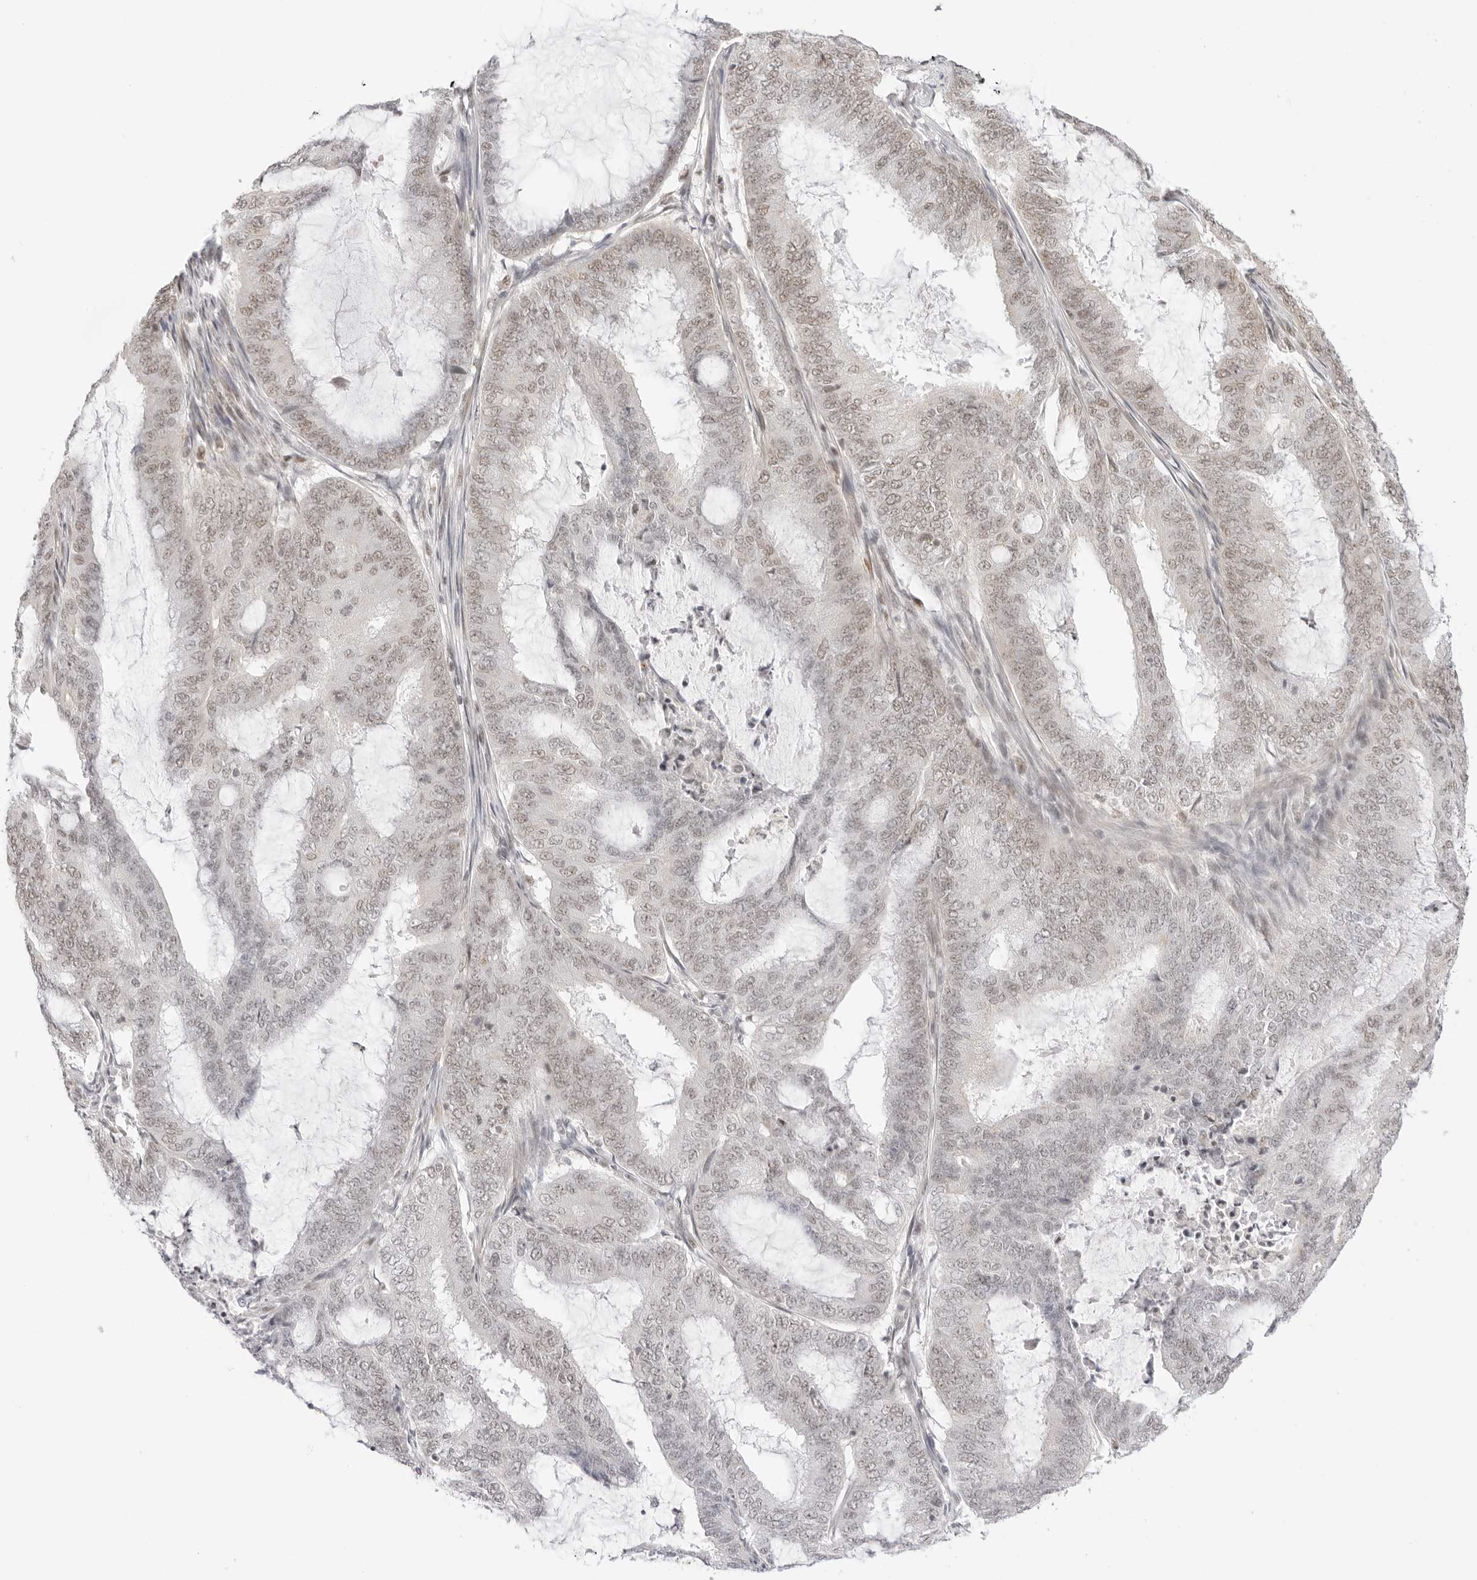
{"staining": {"intensity": "weak", "quantity": "25%-75%", "location": "nuclear"}, "tissue": "endometrial cancer", "cell_type": "Tumor cells", "image_type": "cancer", "snomed": [{"axis": "morphology", "description": "Adenocarcinoma, NOS"}, {"axis": "topography", "description": "Endometrium"}], "caption": "Tumor cells exhibit low levels of weak nuclear positivity in approximately 25%-75% of cells in human endometrial adenocarcinoma.", "gene": "TCIM", "patient": {"sex": "female", "age": 51}}